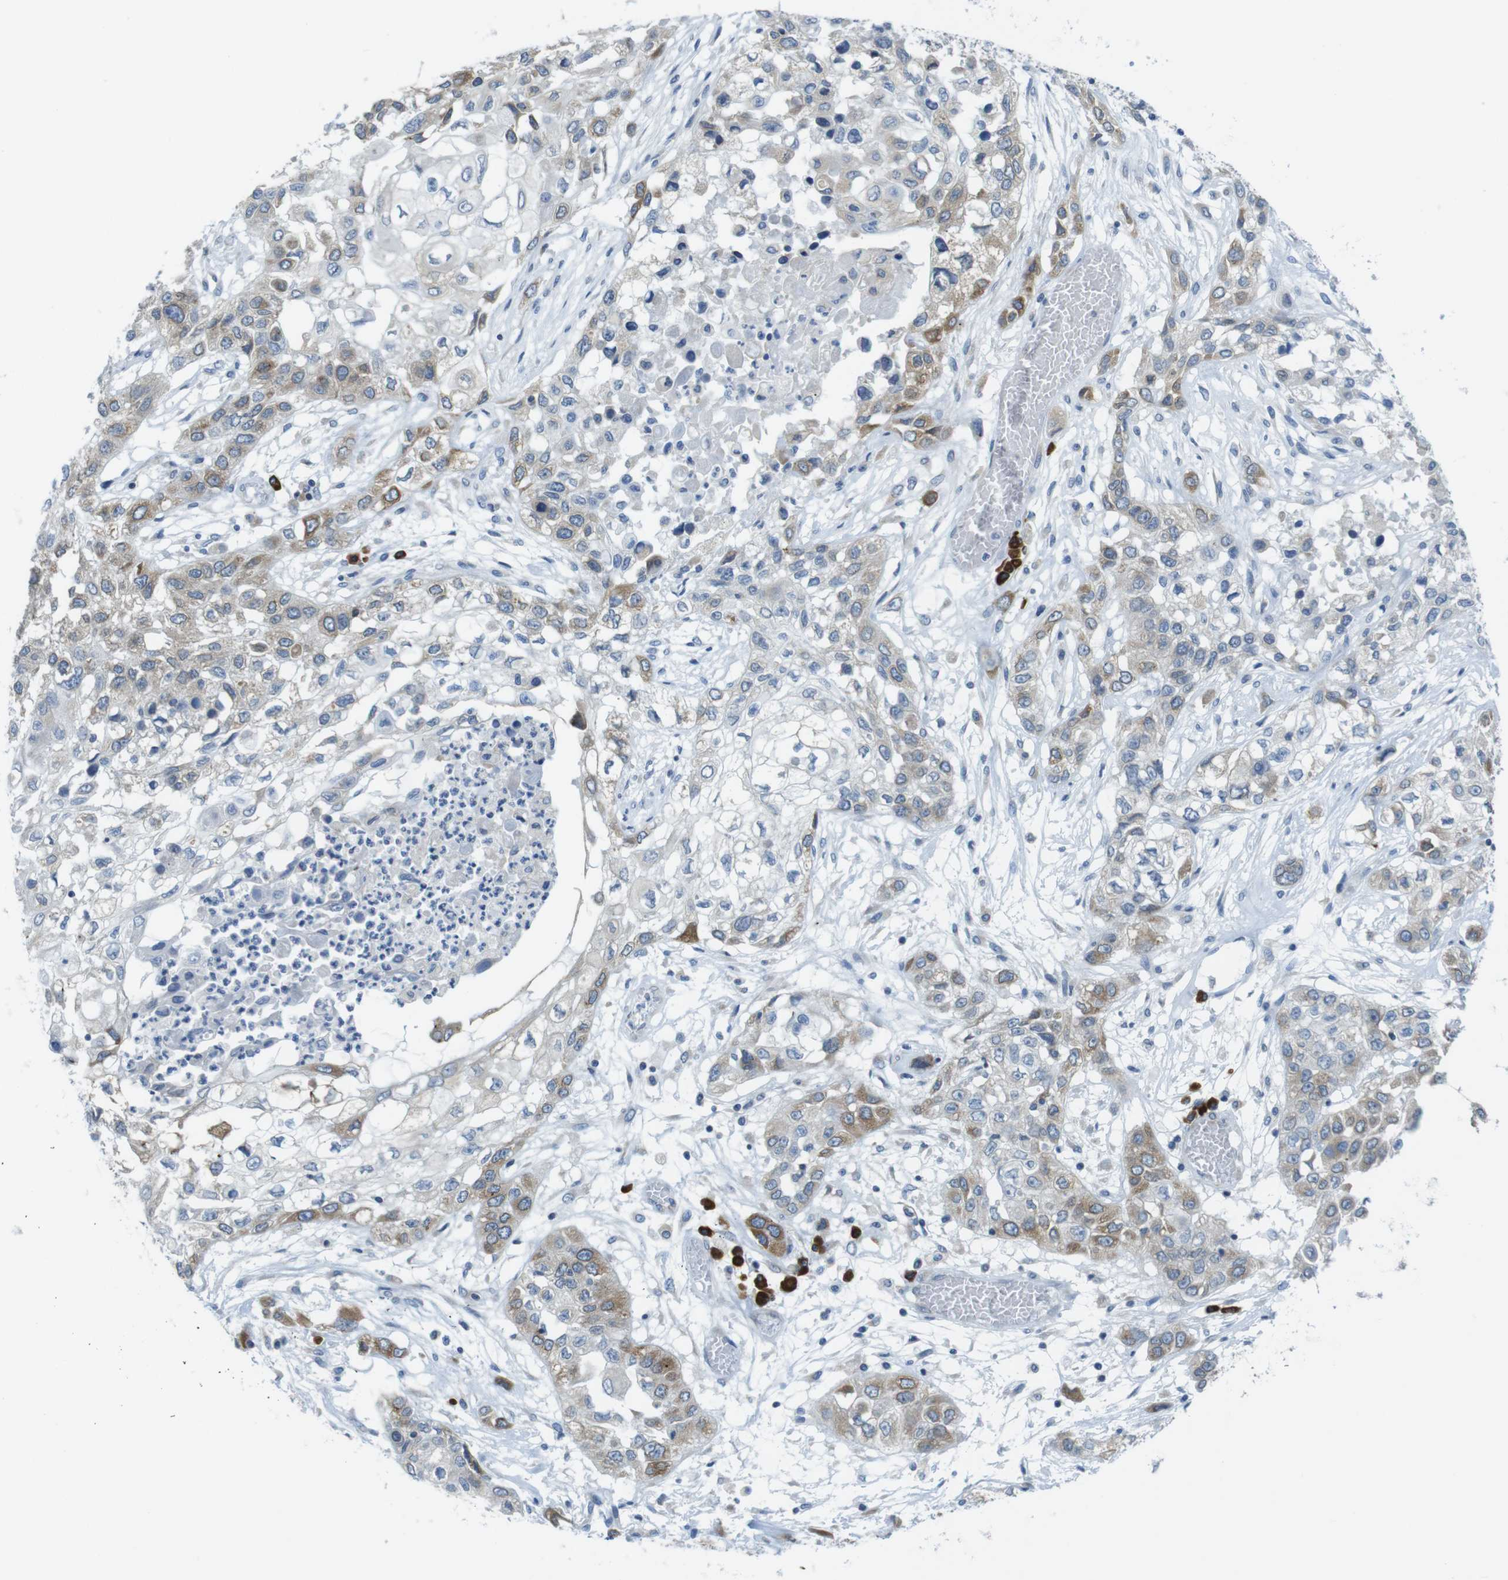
{"staining": {"intensity": "moderate", "quantity": "25%-75%", "location": "cytoplasmic/membranous"}, "tissue": "lung cancer", "cell_type": "Tumor cells", "image_type": "cancer", "snomed": [{"axis": "morphology", "description": "Squamous cell carcinoma, NOS"}, {"axis": "topography", "description": "Lung"}], "caption": "Moderate cytoplasmic/membranous positivity is identified in approximately 25%-75% of tumor cells in lung squamous cell carcinoma.", "gene": "CLPTM1L", "patient": {"sex": "male", "age": 71}}